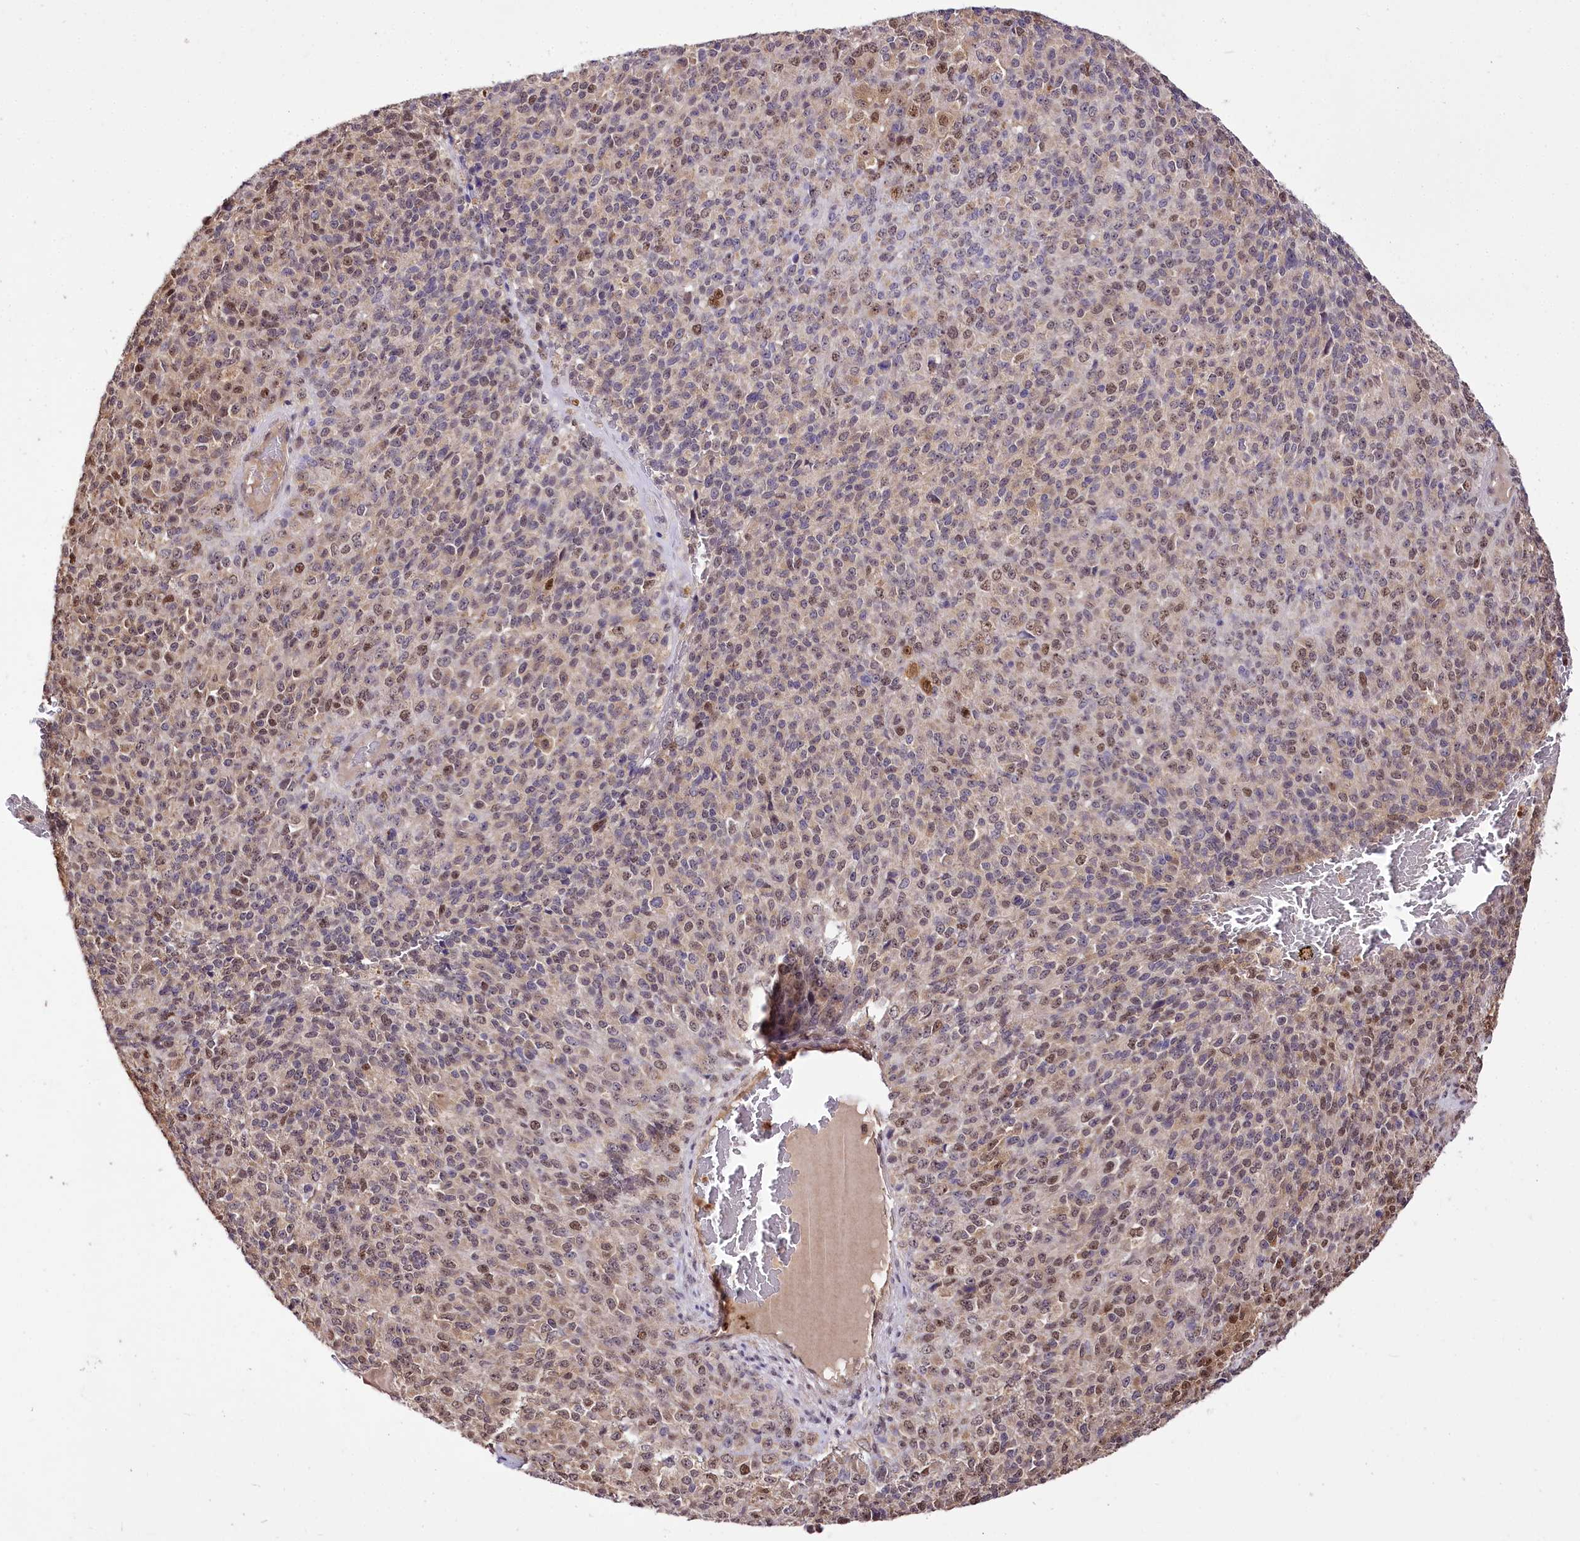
{"staining": {"intensity": "moderate", "quantity": "25%-75%", "location": "cytoplasmic/membranous,nuclear"}, "tissue": "melanoma", "cell_type": "Tumor cells", "image_type": "cancer", "snomed": [{"axis": "morphology", "description": "Malignant melanoma, Metastatic site"}, {"axis": "topography", "description": "Brain"}], "caption": "Malignant melanoma (metastatic site) was stained to show a protein in brown. There is medium levels of moderate cytoplasmic/membranous and nuclear expression in approximately 25%-75% of tumor cells.", "gene": "GNL3L", "patient": {"sex": "female", "age": 56}}